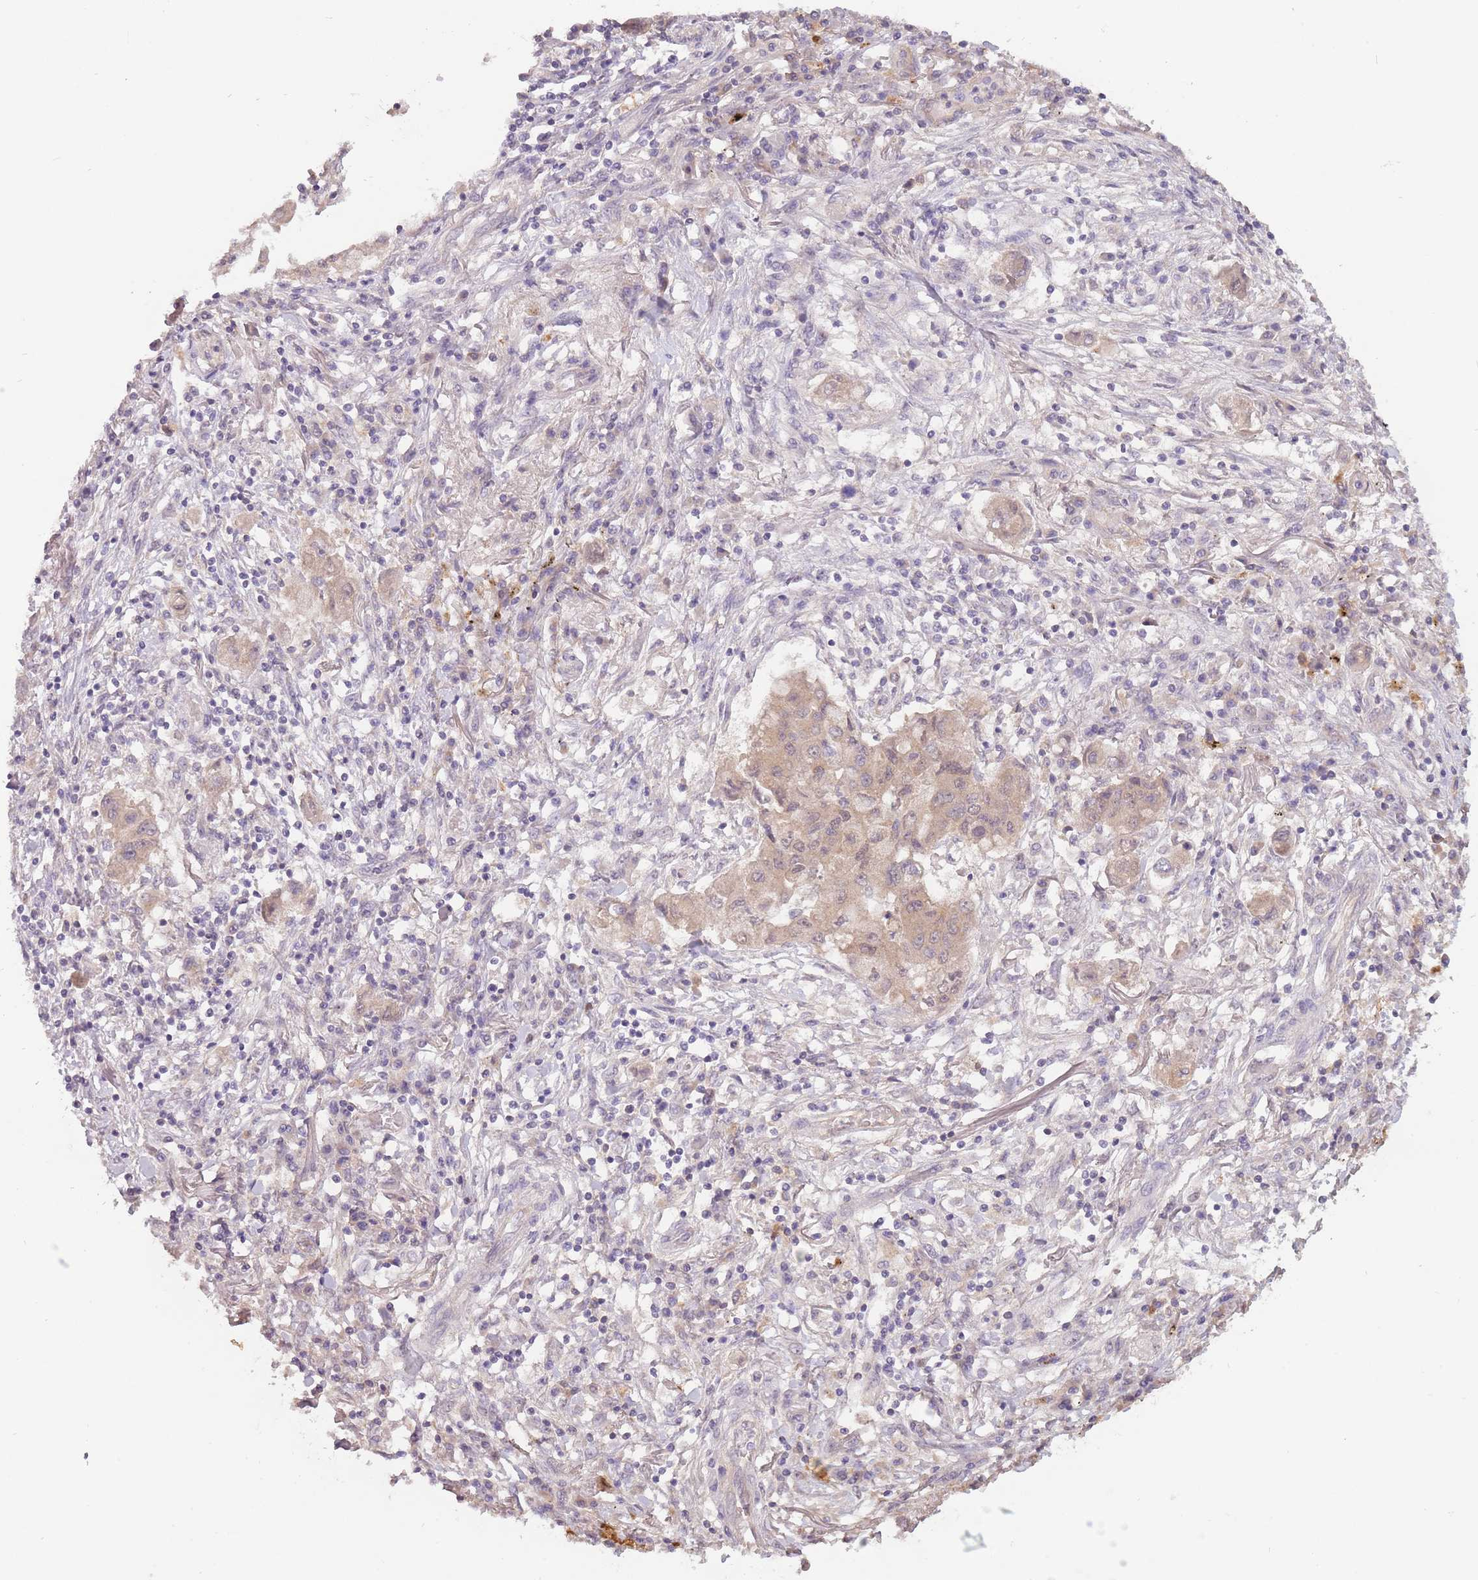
{"staining": {"intensity": "weak", "quantity": "<25%", "location": "cytoplasmic/membranous"}, "tissue": "lung cancer", "cell_type": "Tumor cells", "image_type": "cancer", "snomed": [{"axis": "morphology", "description": "Squamous cell carcinoma, NOS"}, {"axis": "topography", "description": "Lung"}], "caption": "IHC photomicrograph of squamous cell carcinoma (lung) stained for a protein (brown), which demonstrates no expression in tumor cells.", "gene": "LRATD2", "patient": {"sex": "male", "age": 74}}